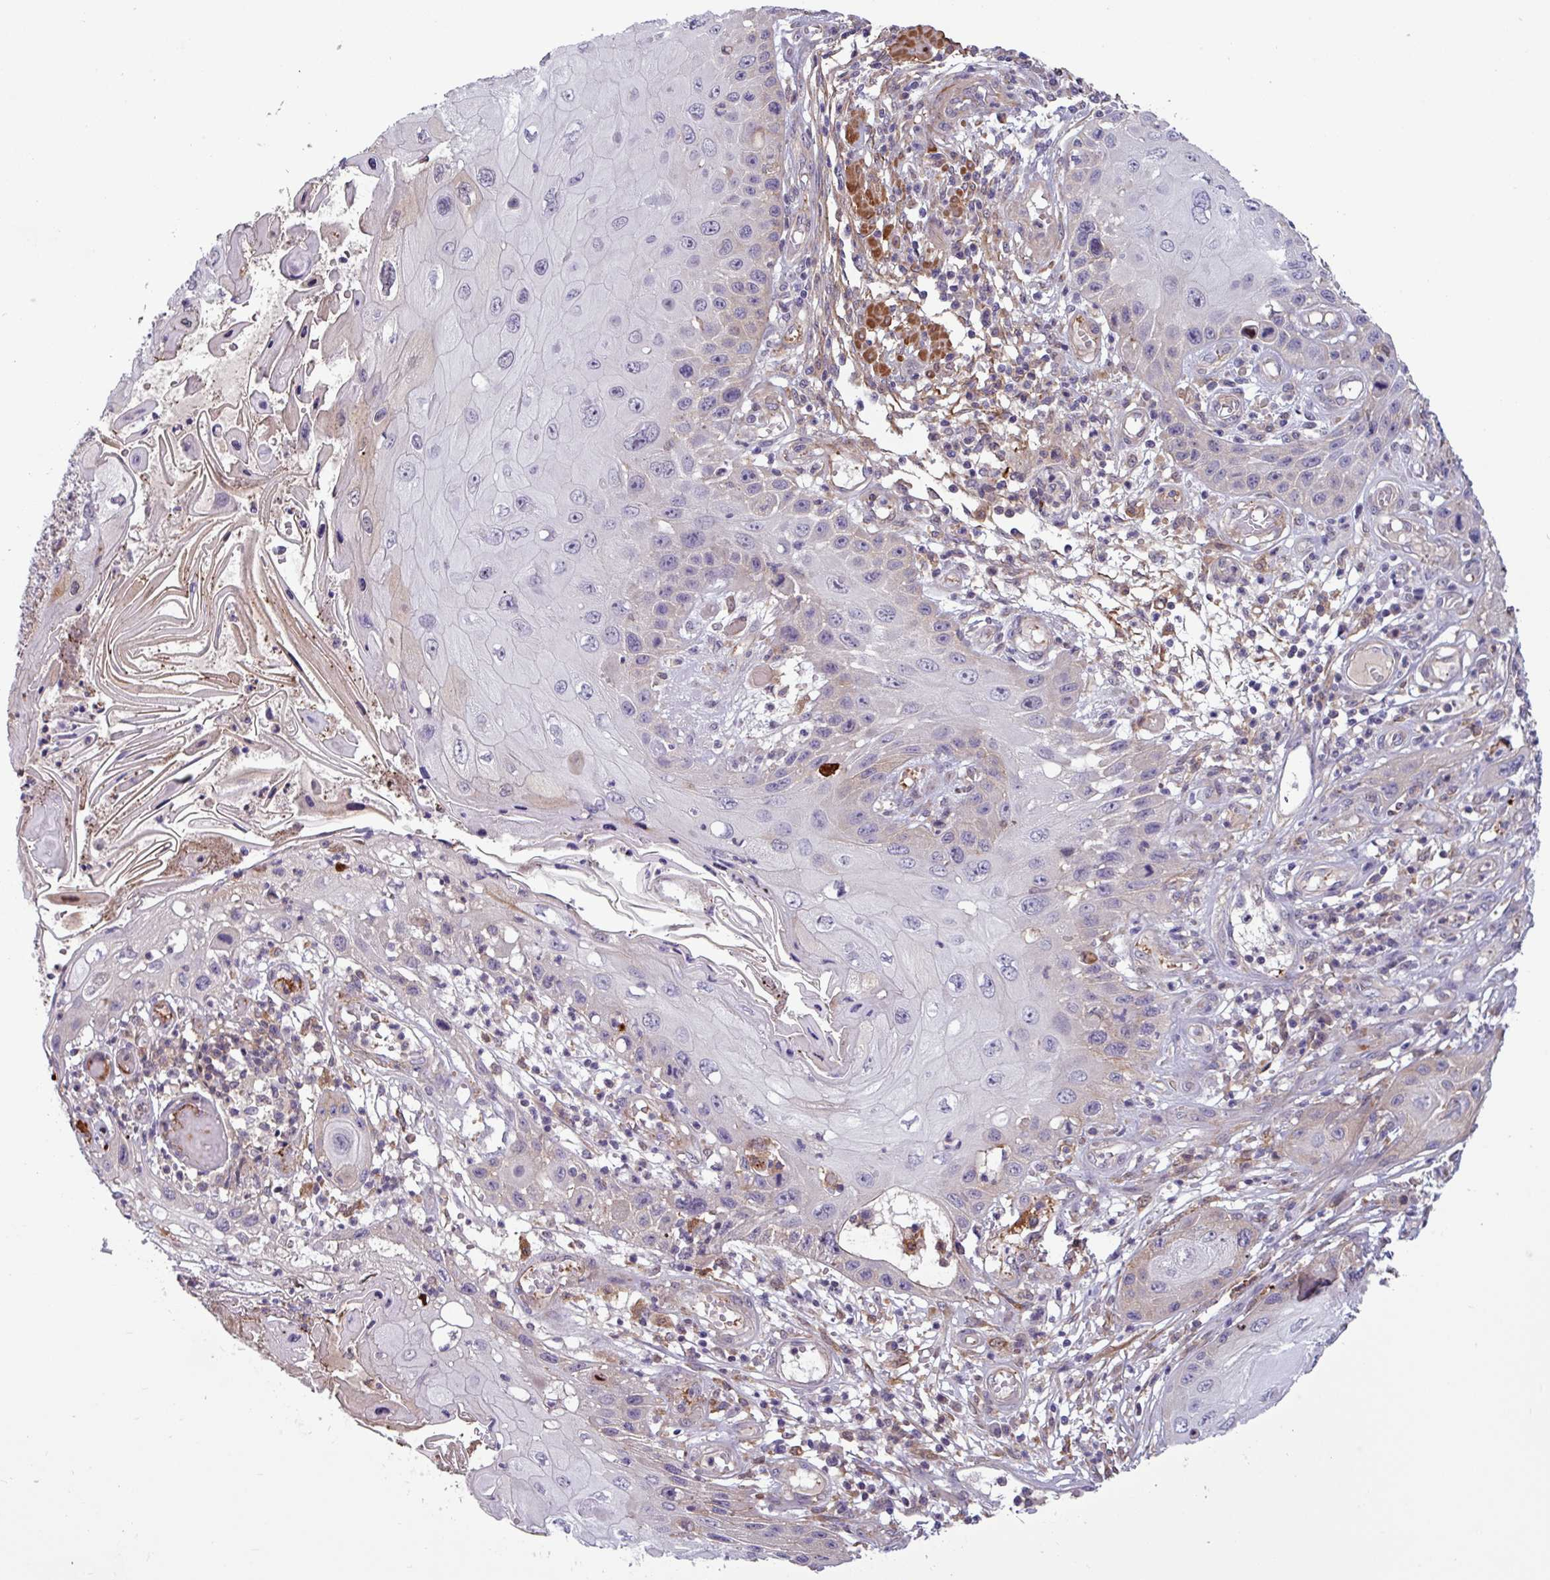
{"staining": {"intensity": "negative", "quantity": "none", "location": "none"}, "tissue": "skin cancer", "cell_type": "Tumor cells", "image_type": "cancer", "snomed": [{"axis": "morphology", "description": "Squamous cell carcinoma, NOS"}, {"axis": "topography", "description": "Skin"}, {"axis": "topography", "description": "Vulva"}], "caption": "Tumor cells are negative for protein expression in human skin squamous cell carcinoma. Brightfield microscopy of IHC stained with DAB (brown) and hematoxylin (blue), captured at high magnification.", "gene": "PCED1A", "patient": {"sex": "female", "age": 44}}